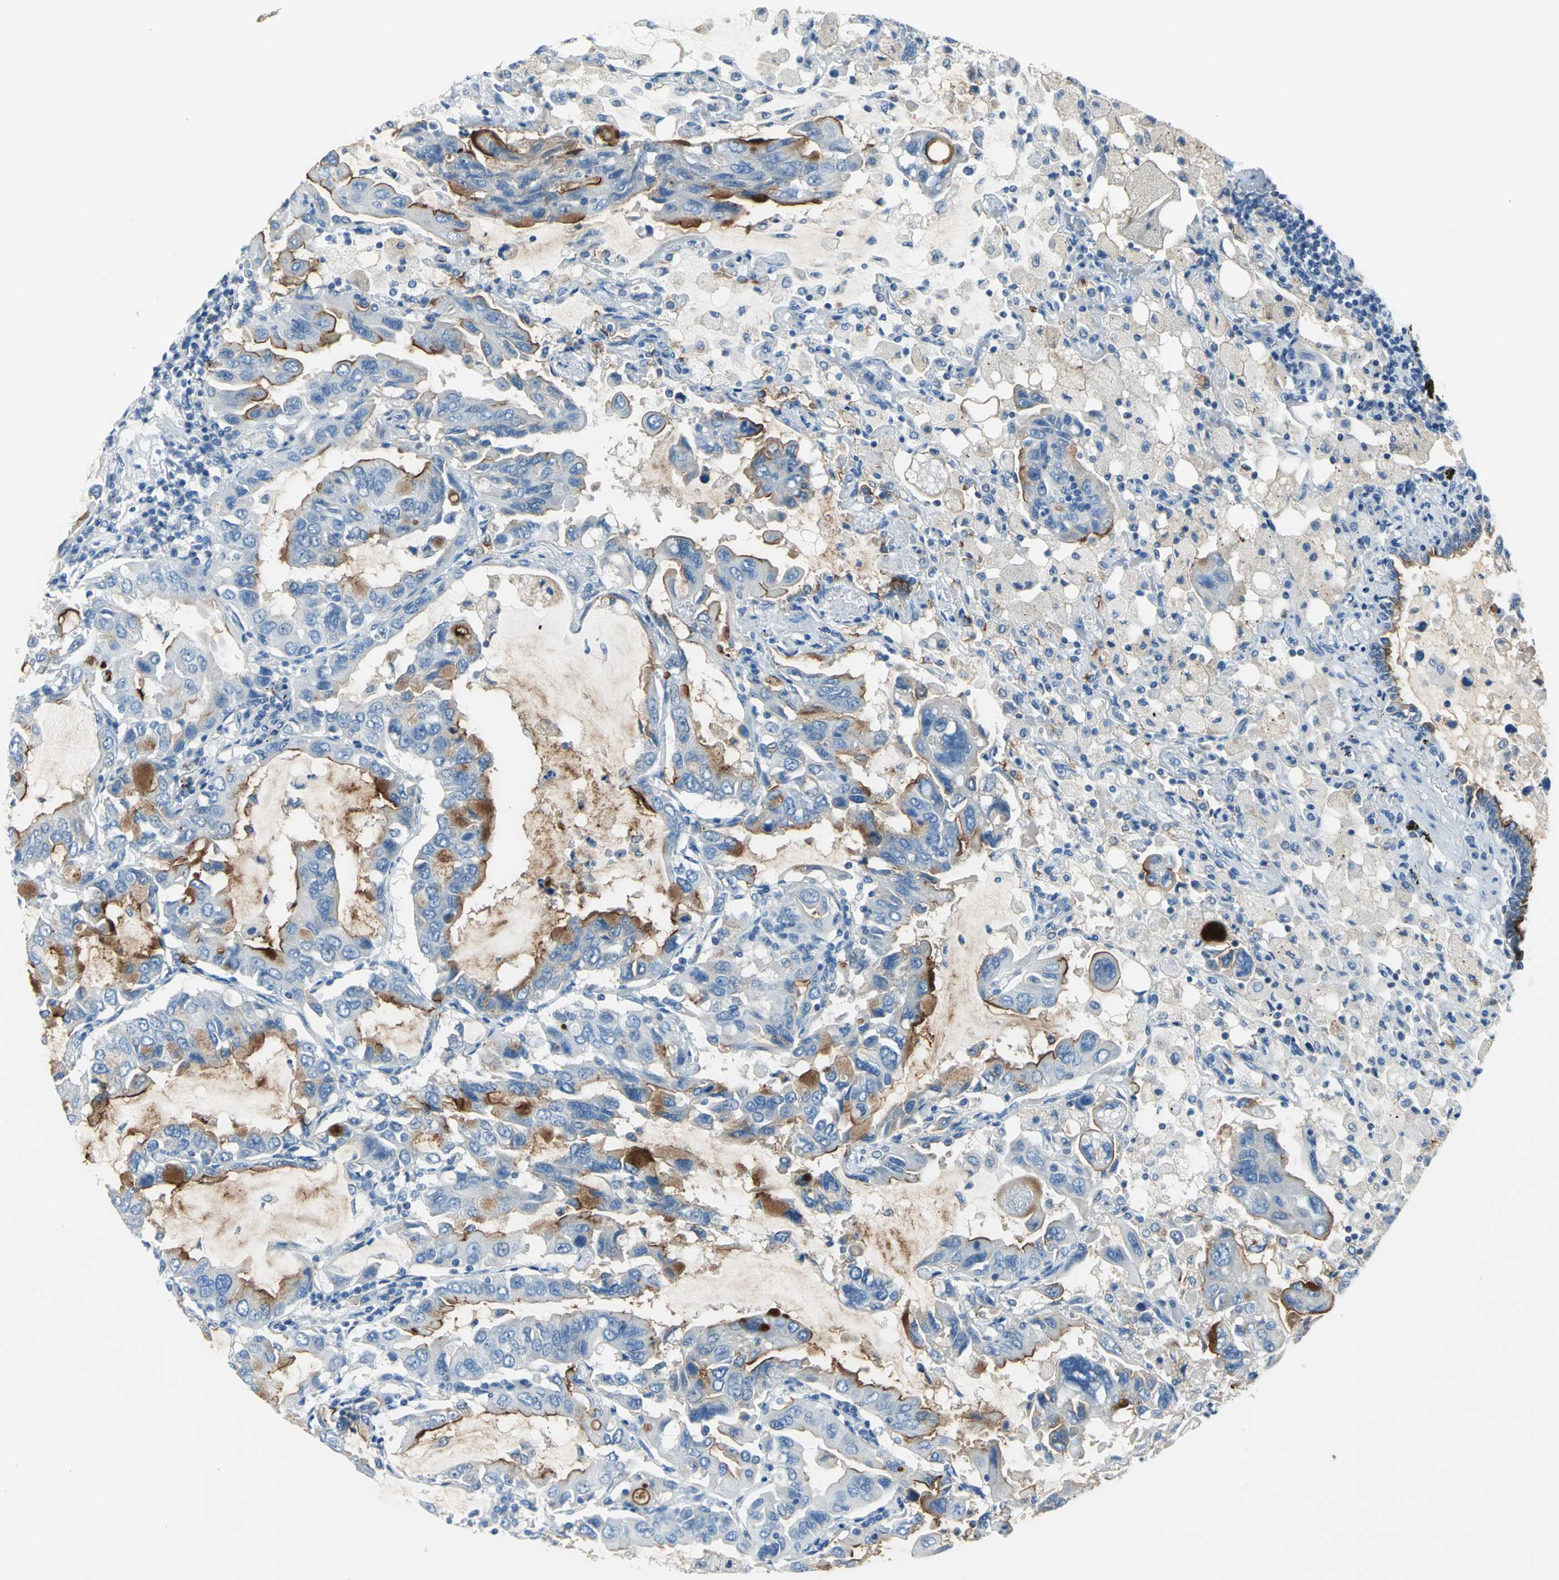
{"staining": {"intensity": "strong", "quantity": "<25%", "location": "cytoplasmic/membranous"}, "tissue": "lung cancer", "cell_type": "Tumor cells", "image_type": "cancer", "snomed": [{"axis": "morphology", "description": "Adenocarcinoma, NOS"}, {"axis": "topography", "description": "Lung"}], "caption": "Tumor cells display medium levels of strong cytoplasmic/membranous expression in approximately <25% of cells in human adenocarcinoma (lung).", "gene": "MUC4", "patient": {"sex": "male", "age": 64}}